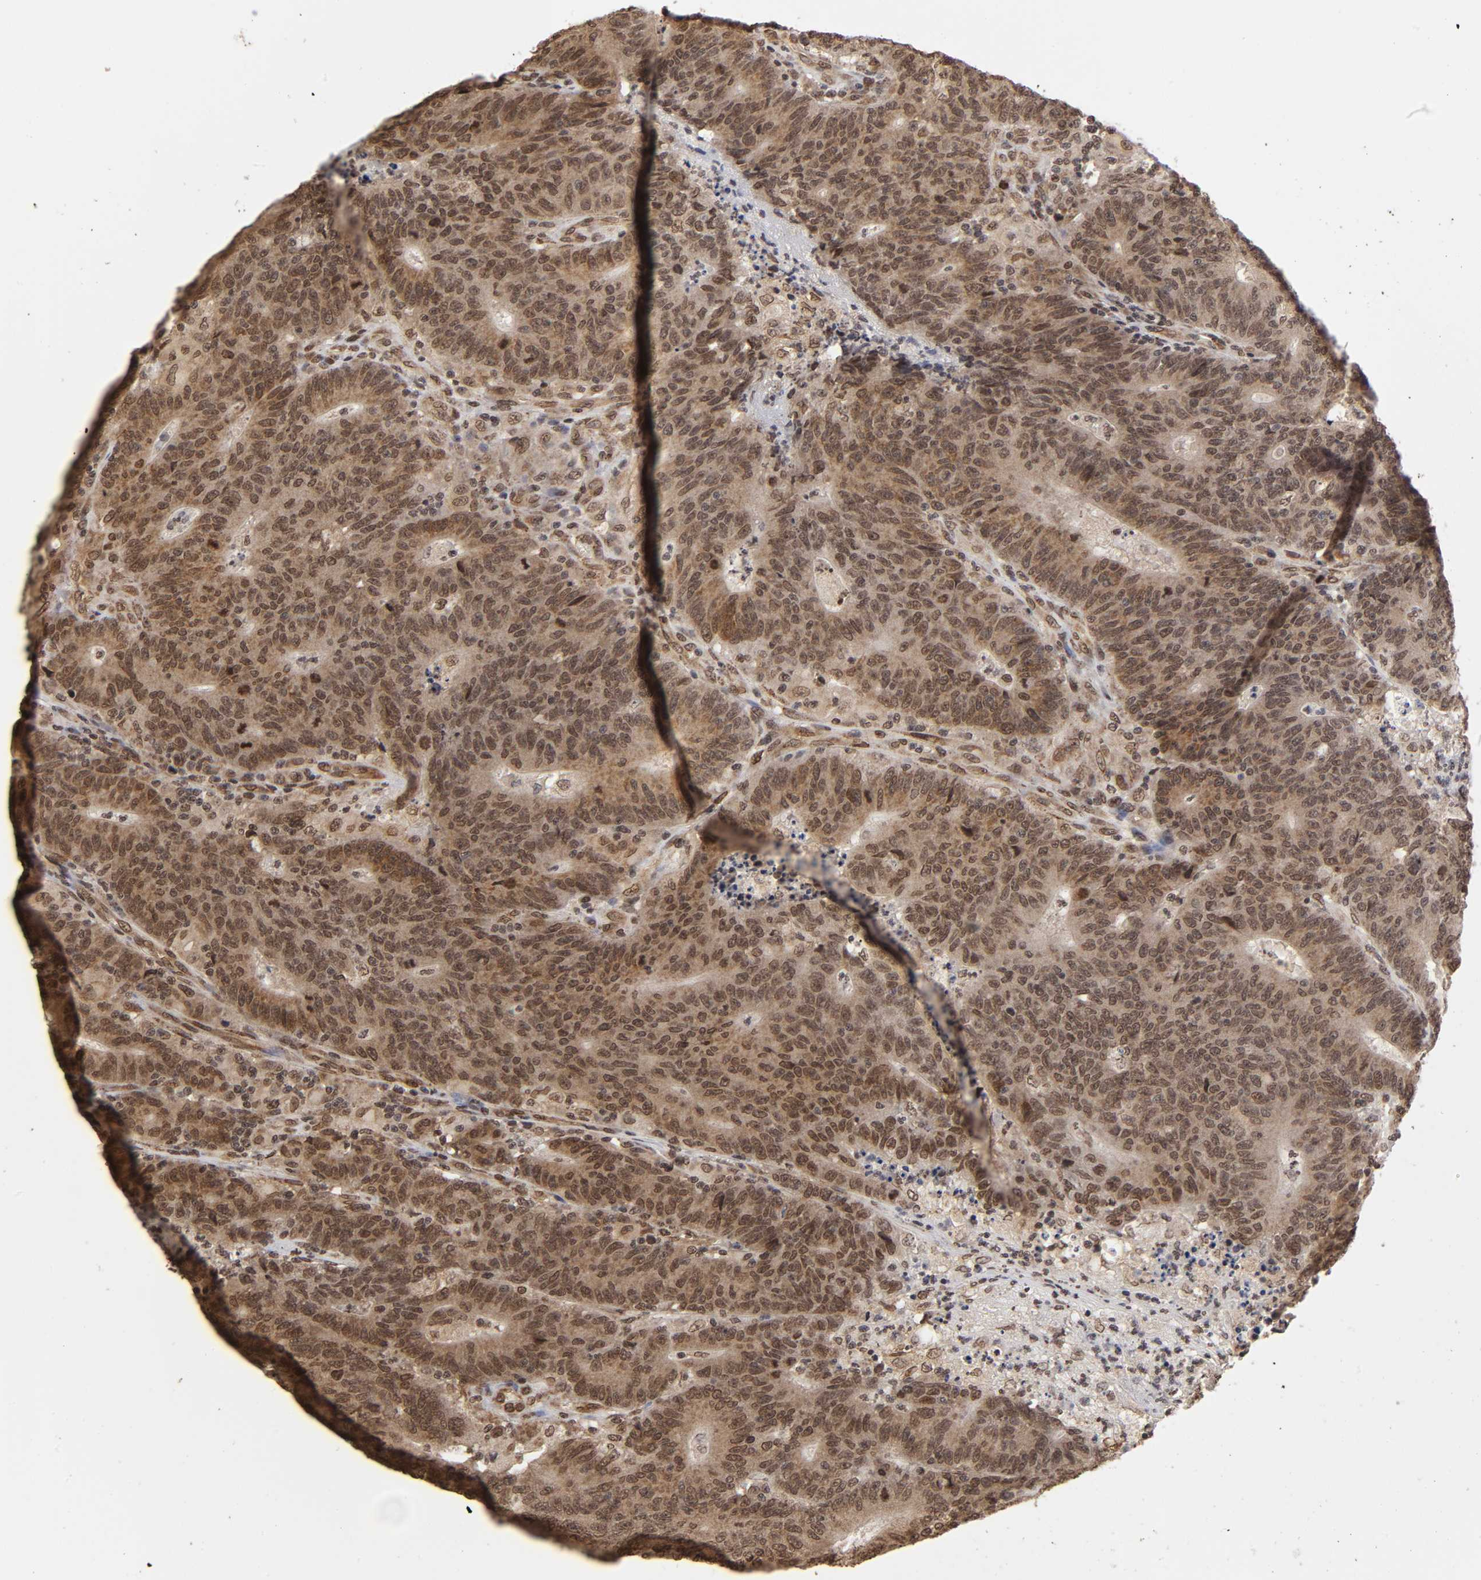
{"staining": {"intensity": "moderate", "quantity": ">75%", "location": "cytoplasmic/membranous"}, "tissue": "colorectal cancer", "cell_type": "Tumor cells", "image_type": "cancer", "snomed": [{"axis": "morphology", "description": "Normal tissue, NOS"}, {"axis": "morphology", "description": "Adenocarcinoma, NOS"}, {"axis": "topography", "description": "Colon"}], "caption": "A histopathology image showing moderate cytoplasmic/membranous staining in approximately >75% of tumor cells in colorectal cancer, as visualized by brown immunohistochemical staining.", "gene": "MLLT6", "patient": {"sex": "female", "age": 75}}